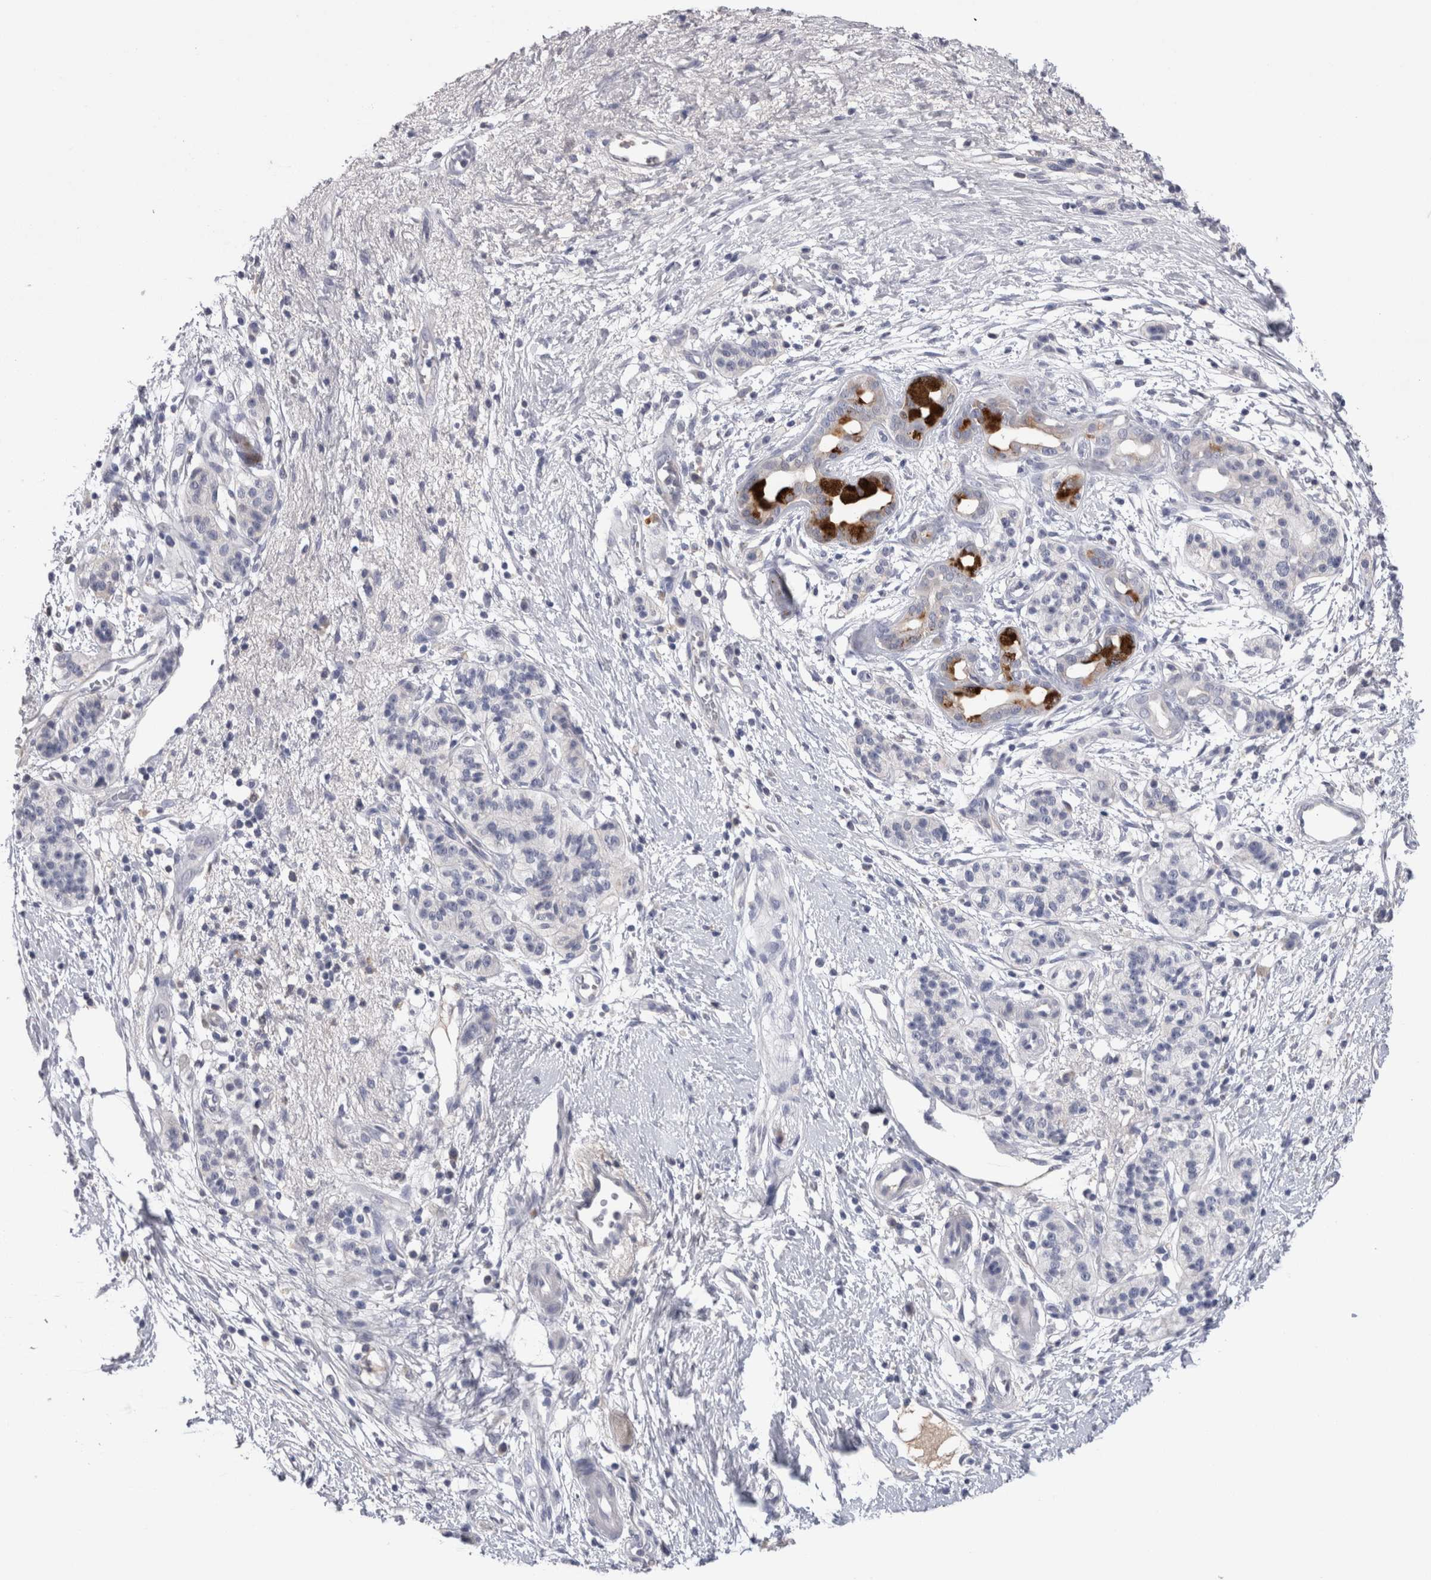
{"staining": {"intensity": "negative", "quantity": "none", "location": "none"}, "tissue": "pancreatic cancer", "cell_type": "Tumor cells", "image_type": "cancer", "snomed": [{"axis": "morphology", "description": "Adenocarcinoma, NOS"}, {"axis": "topography", "description": "Pancreas"}], "caption": "Immunohistochemistry histopathology image of neoplastic tissue: pancreatic cancer (adenocarcinoma) stained with DAB reveals no significant protein positivity in tumor cells.", "gene": "REG1A", "patient": {"sex": "male", "age": 50}}